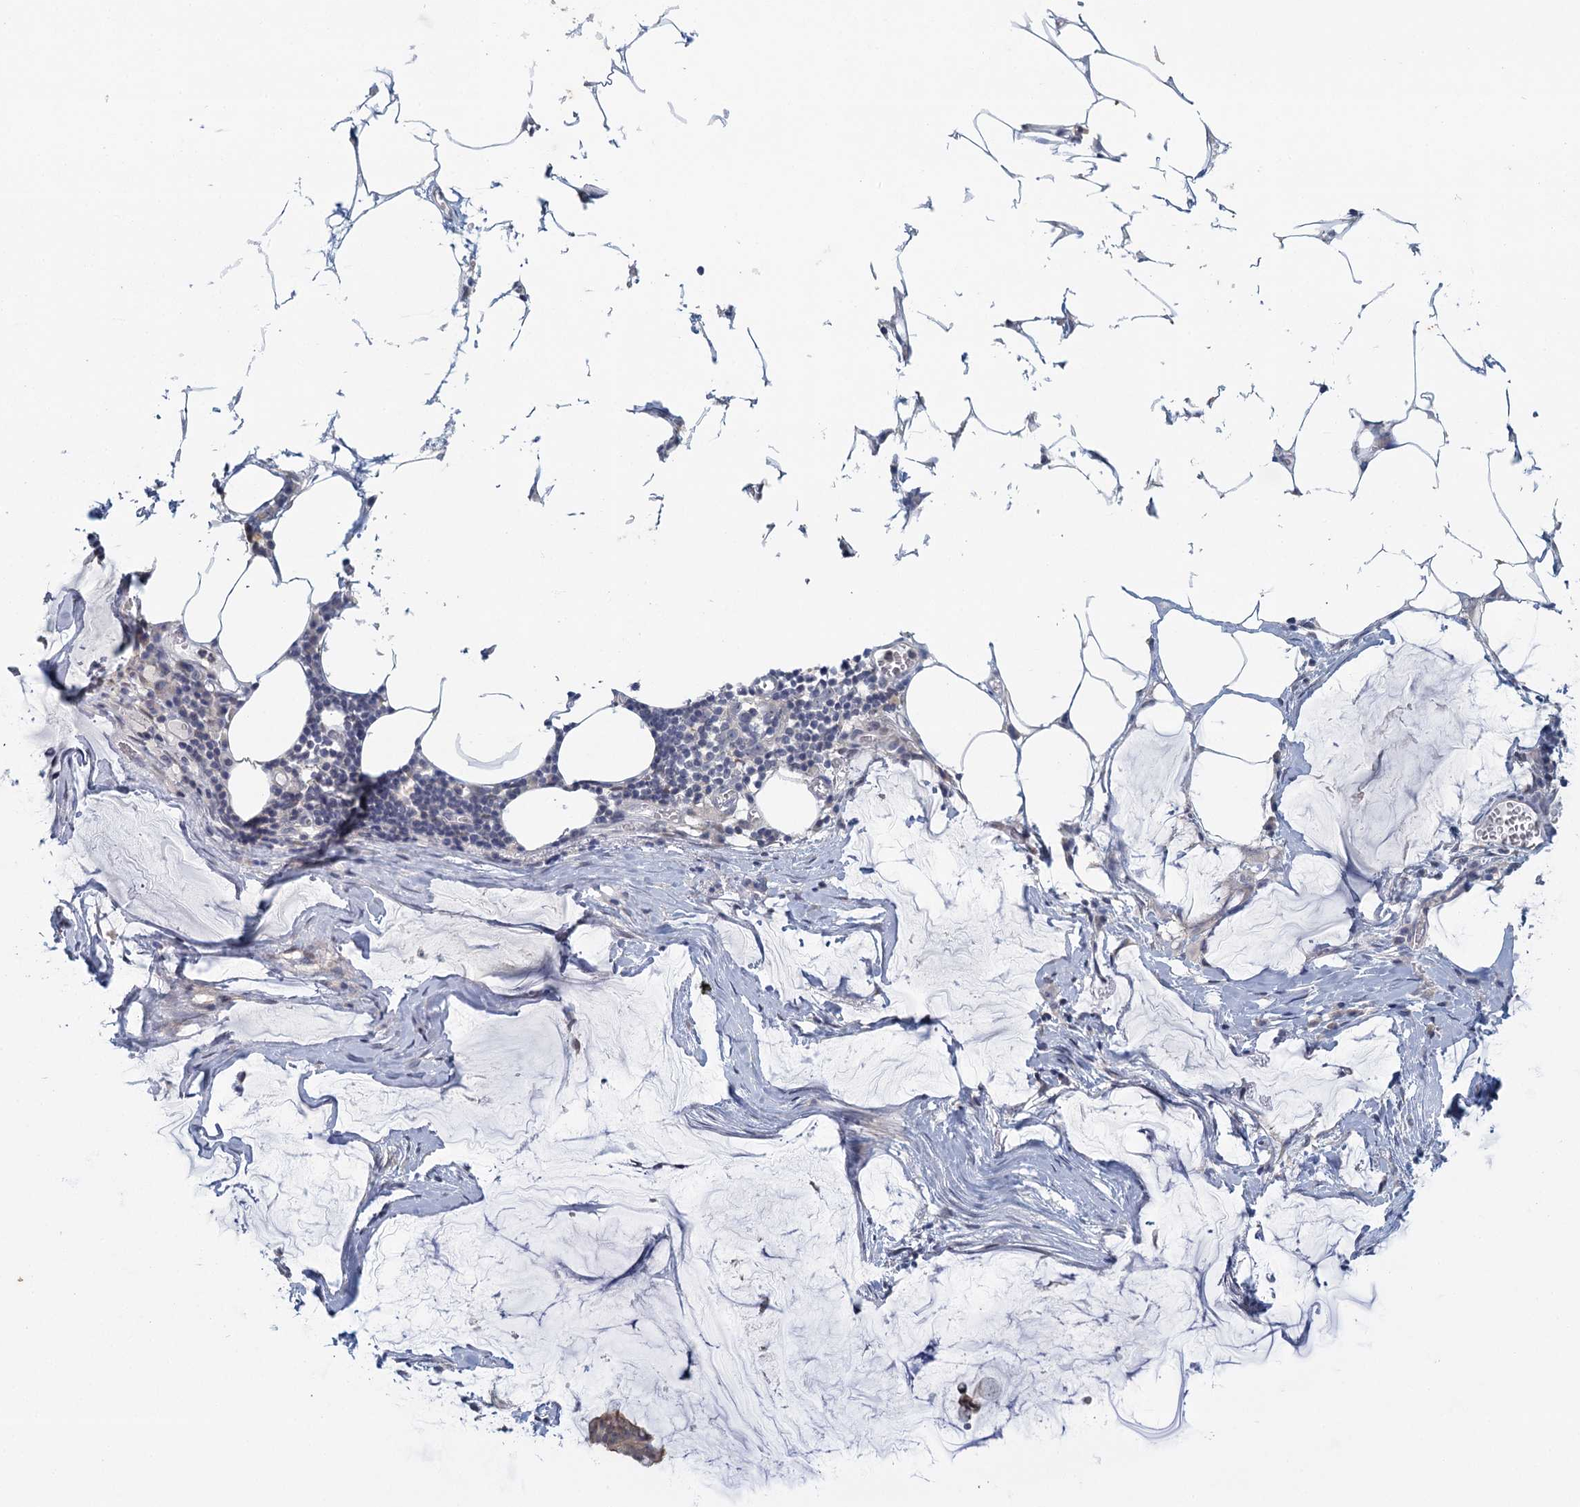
{"staining": {"intensity": "weak", "quantity": "25%-75%", "location": "cytoplasmic/membranous"}, "tissue": "ovarian cancer", "cell_type": "Tumor cells", "image_type": "cancer", "snomed": [{"axis": "morphology", "description": "Cystadenocarcinoma, mucinous, NOS"}, {"axis": "topography", "description": "Ovary"}], "caption": "Protein expression analysis of human mucinous cystadenocarcinoma (ovarian) reveals weak cytoplasmic/membranous positivity in approximately 25%-75% of tumor cells.", "gene": "MYO7B", "patient": {"sex": "female", "age": 73}}